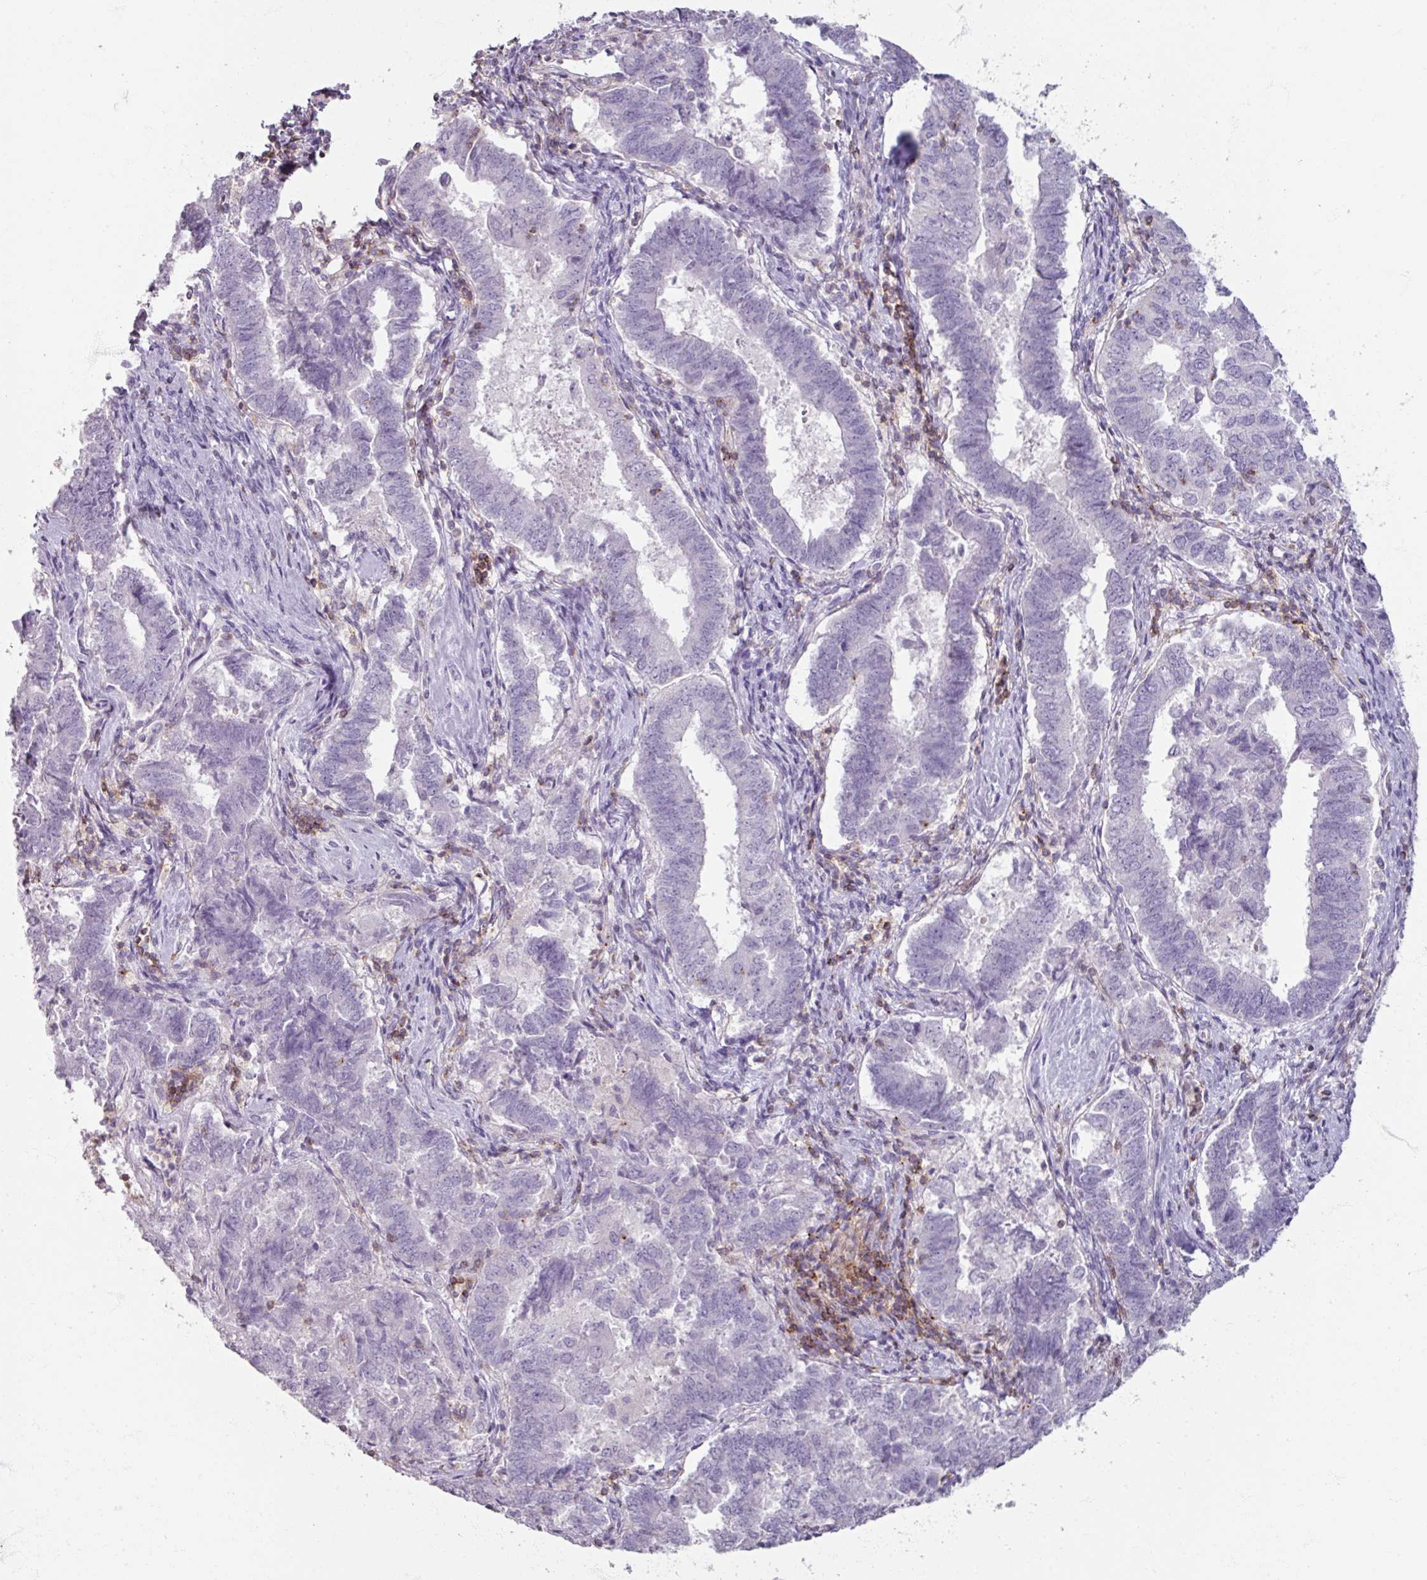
{"staining": {"intensity": "negative", "quantity": "none", "location": "none"}, "tissue": "endometrial cancer", "cell_type": "Tumor cells", "image_type": "cancer", "snomed": [{"axis": "morphology", "description": "Adenocarcinoma, NOS"}, {"axis": "topography", "description": "Endometrium"}], "caption": "This is an immunohistochemistry micrograph of endometrial cancer. There is no positivity in tumor cells.", "gene": "PTPRC", "patient": {"sex": "female", "age": 72}}